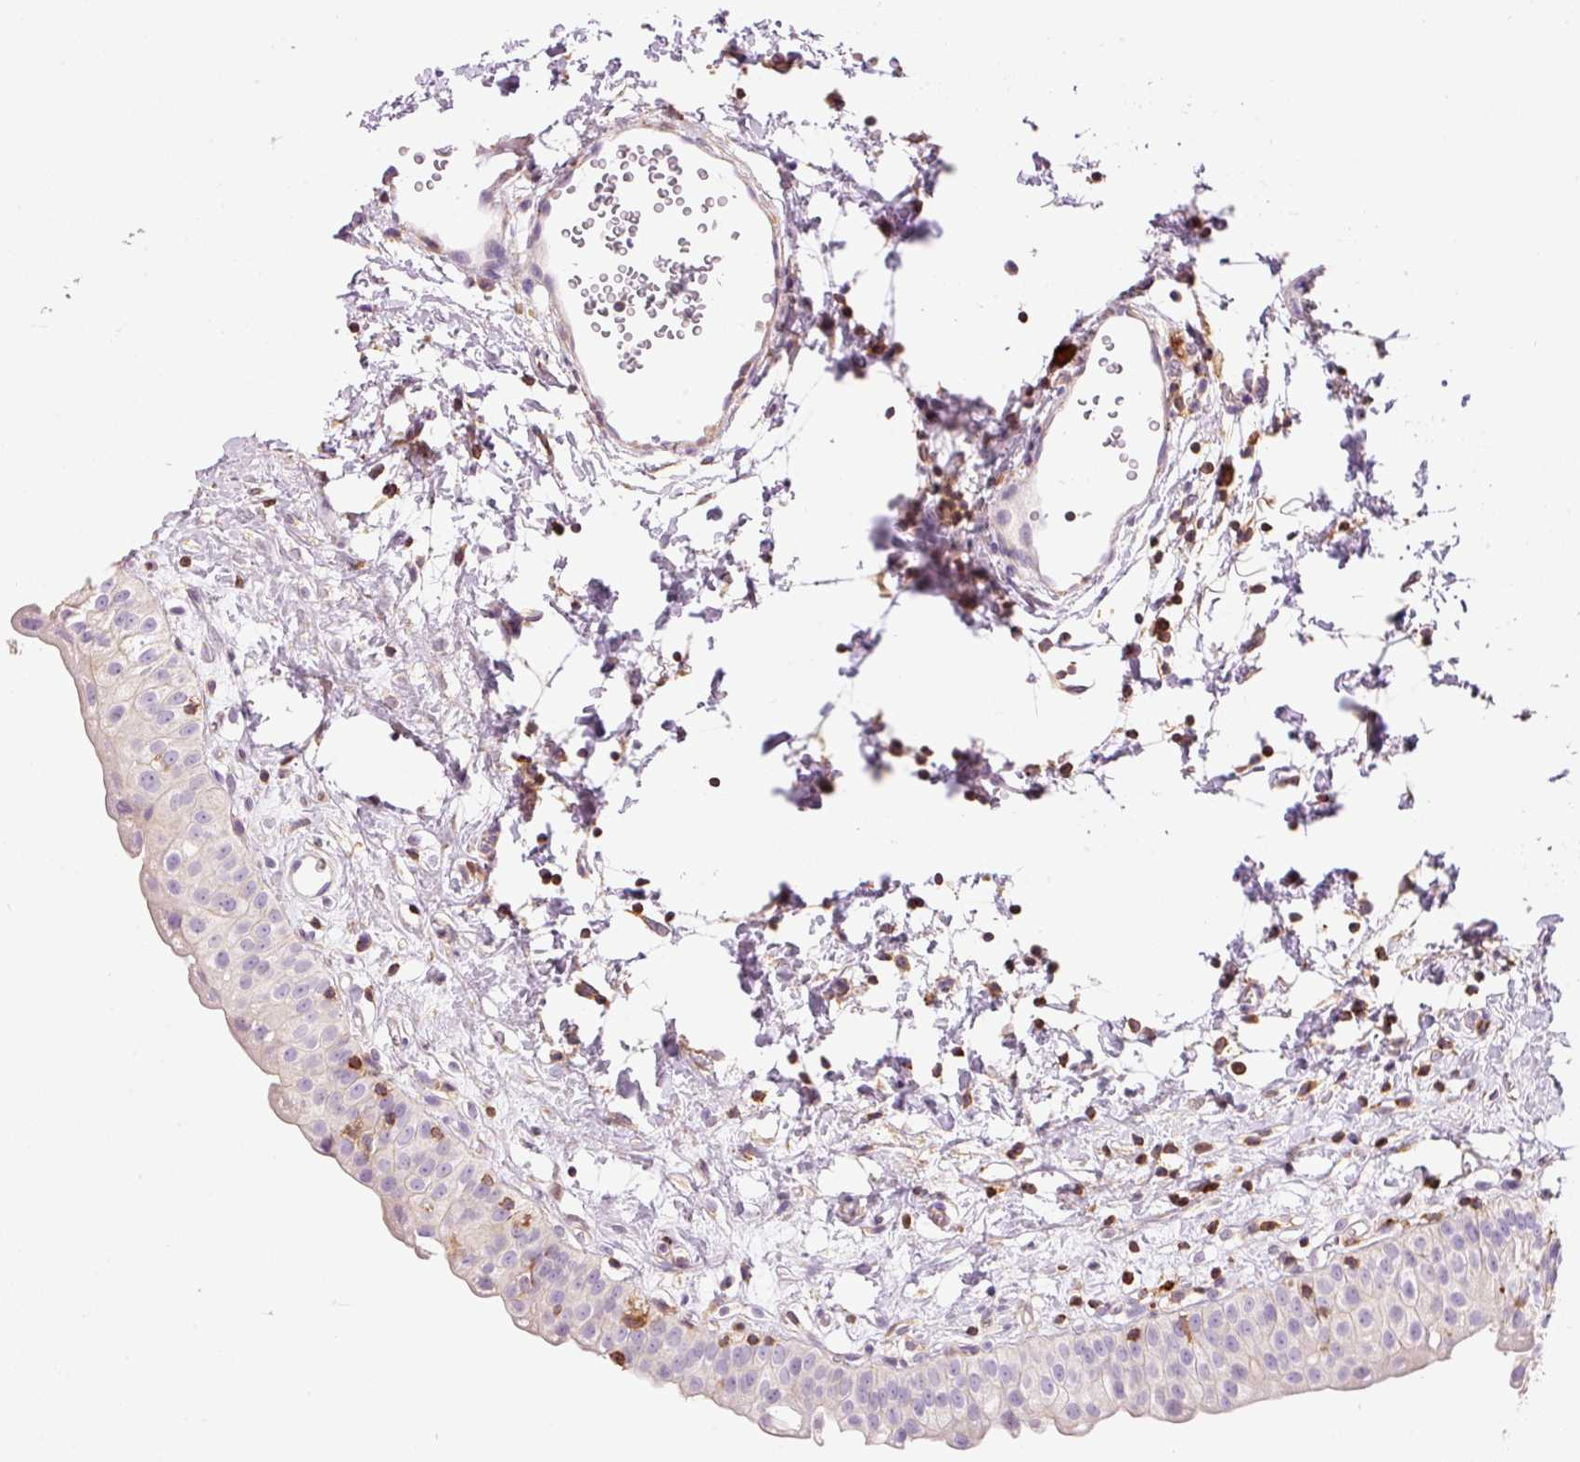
{"staining": {"intensity": "weak", "quantity": "<25%", "location": "cytoplasmic/membranous"}, "tissue": "urinary bladder", "cell_type": "Urothelial cells", "image_type": "normal", "snomed": [{"axis": "morphology", "description": "Normal tissue, NOS"}, {"axis": "topography", "description": "Urinary bladder"}], "caption": "An immunohistochemistry photomicrograph of unremarkable urinary bladder is shown. There is no staining in urothelial cells of urinary bladder.", "gene": "DOK6", "patient": {"sex": "male", "age": 51}}